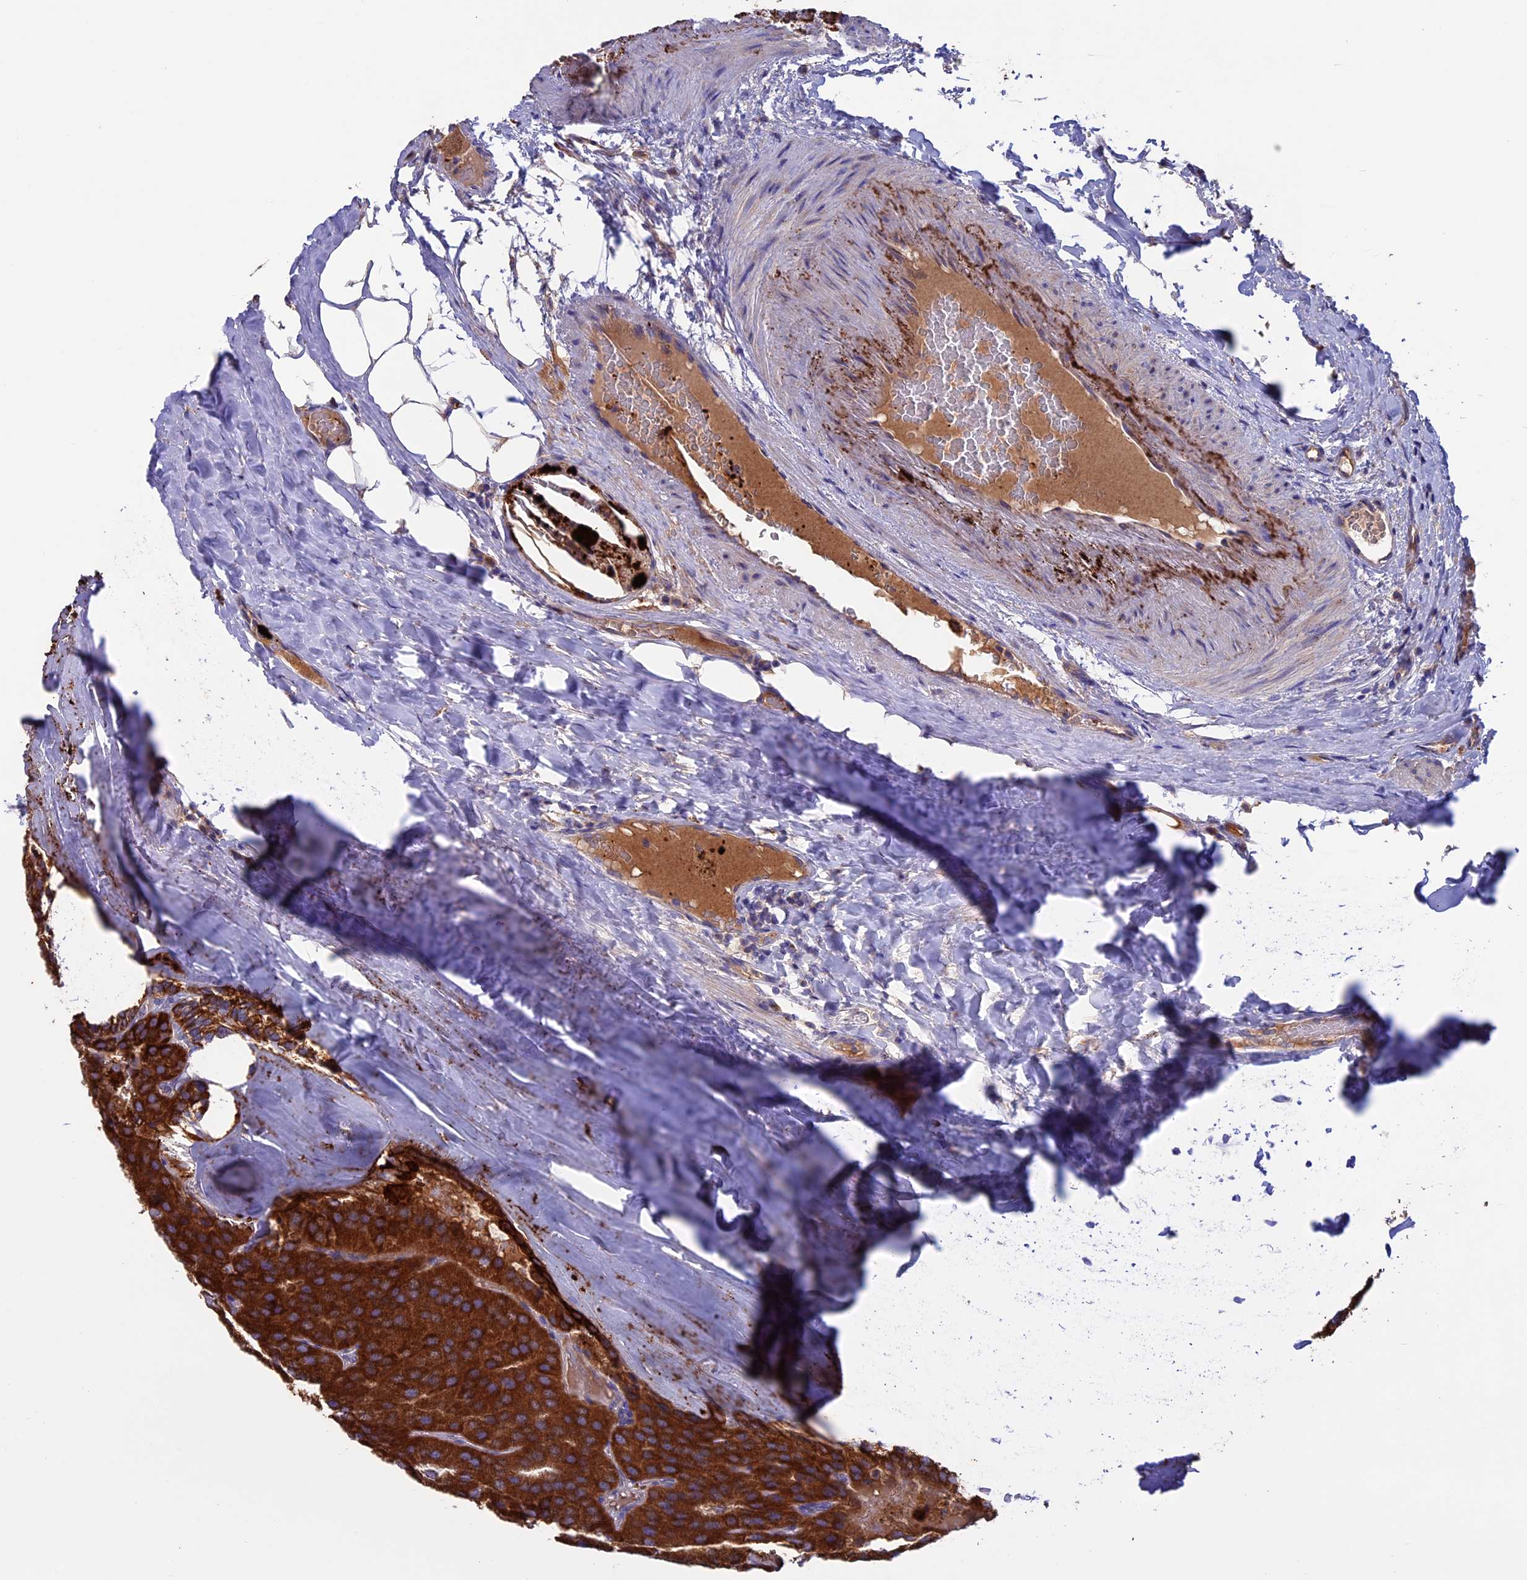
{"staining": {"intensity": "strong", "quantity": ">75%", "location": "cytoplasmic/membranous"}, "tissue": "parathyroid gland", "cell_type": "Glandular cells", "image_type": "normal", "snomed": [{"axis": "morphology", "description": "Normal tissue, NOS"}, {"axis": "morphology", "description": "Adenoma, NOS"}, {"axis": "topography", "description": "Parathyroid gland"}], "caption": "Immunohistochemical staining of benign parathyroid gland exhibits strong cytoplasmic/membranous protein staining in about >75% of glandular cells.", "gene": "PTPN9", "patient": {"sex": "female", "age": 86}}